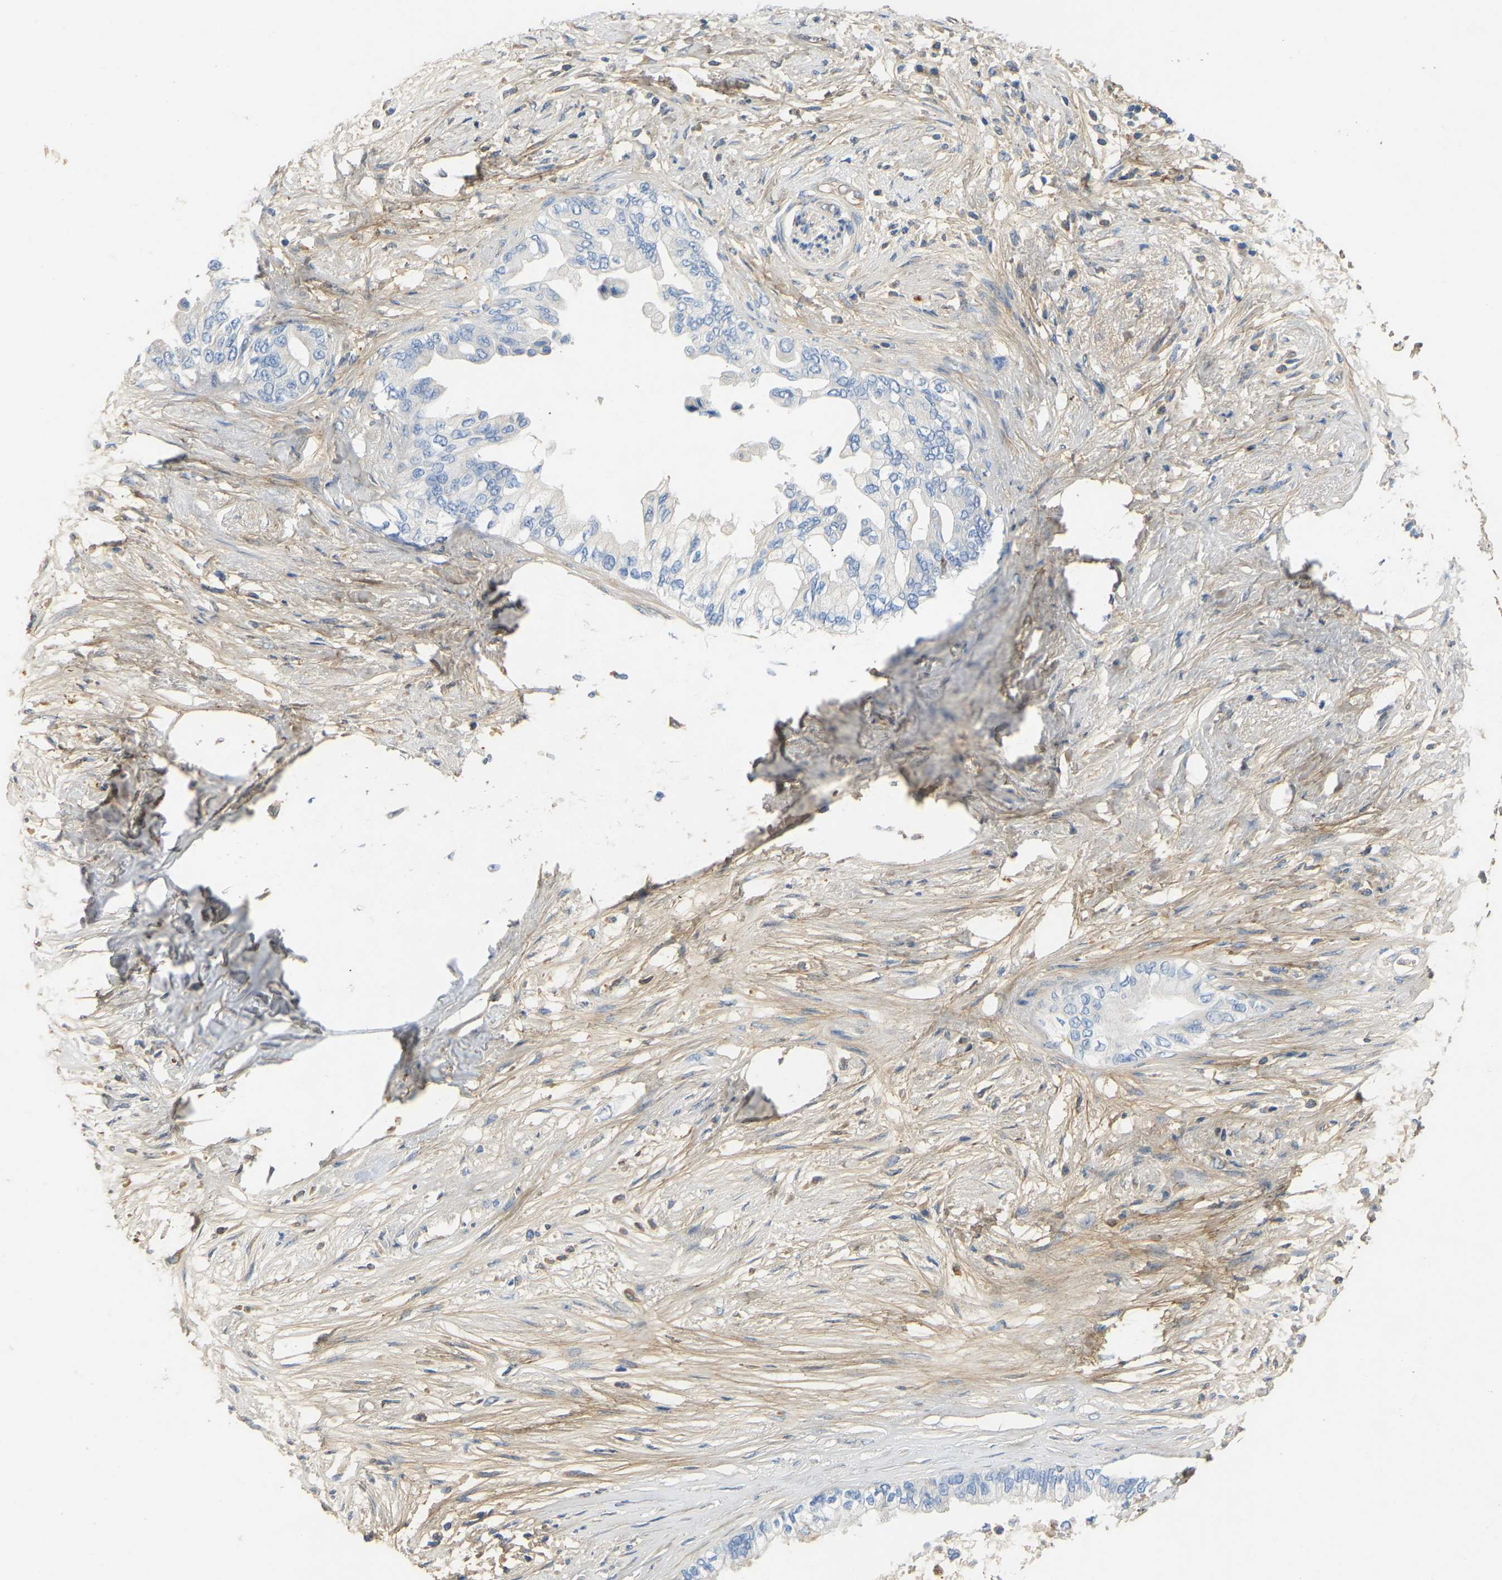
{"staining": {"intensity": "negative", "quantity": "none", "location": "none"}, "tissue": "pancreatic cancer", "cell_type": "Tumor cells", "image_type": "cancer", "snomed": [{"axis": "morphology", "description": "Normal tissue, NOS"}, {"axis": "morphology", "description": "Adenocarcinoma, NOS"}, {"axis": "topography", "description": "Pancreas"}, {"axis": "topography", "description": "Duodenum"}], "caption": "Photomicrograph shows no significant protein staining in tumor cells of pancreatic adenocarcinoma.", "gene": "TECTA", "patient": {"sex": "female", "age": 60}}